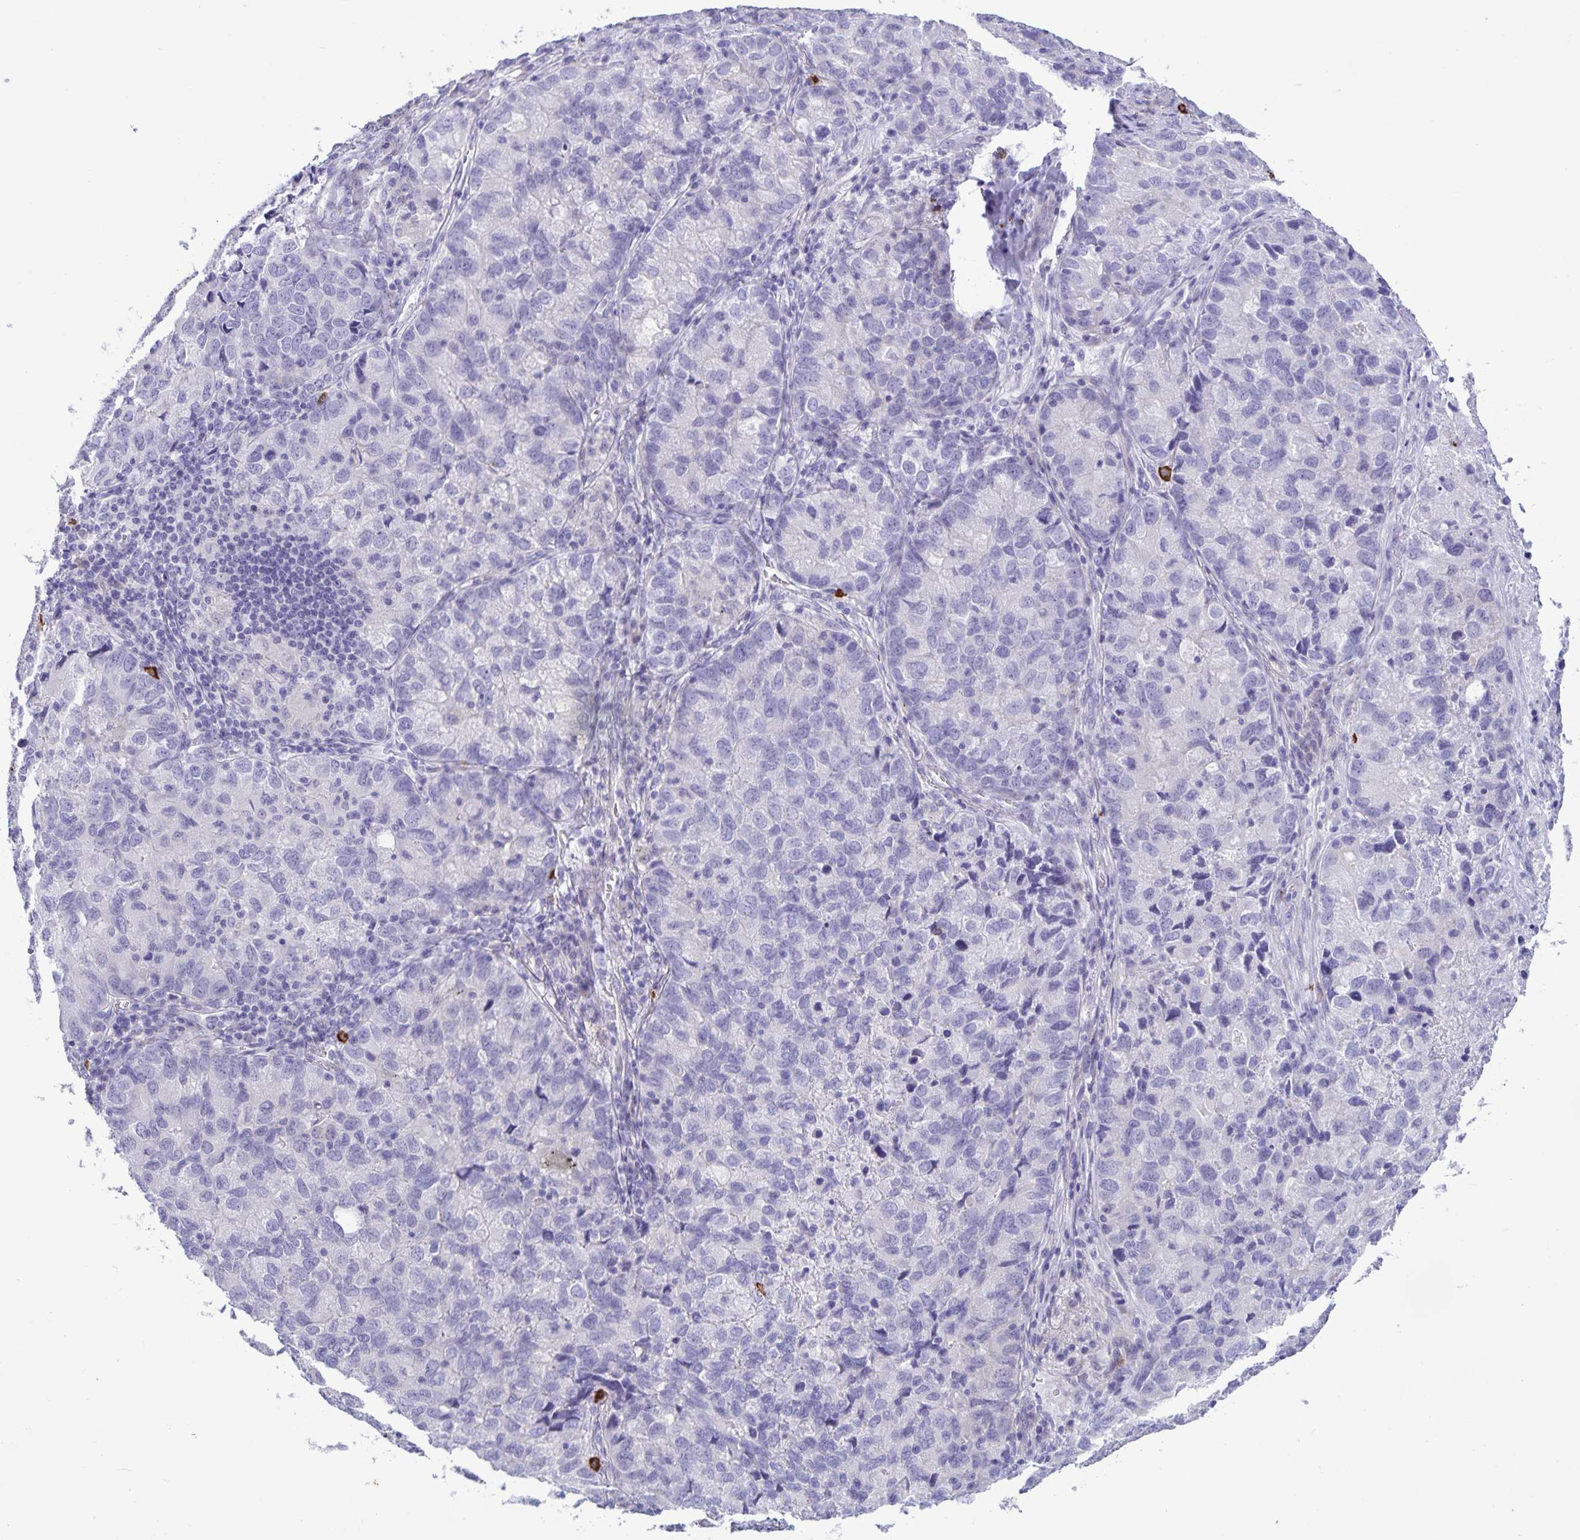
{"staining": {"intensity": "negative", "quantity": "none", "location": "none"}, "tissue": "lung cancer", "cell_type": "Tumor cells", "image_type": "cancer", "snomed": [{"axis": "morphology", "description": "Normal morphology"}, {"axis": "morphology", "description": "Adenocarcinoma, NOS"}, {"axis": "topography", "description": "Lymph node"}, {"axis": "topography", "description": "Lung"}], "caption": "Immunohistochemical staining of lung adenocarcinoma shows no significant expression in tumor cells.", "gene": "IBTK", "patient": {"sex": "female", "age": 51}}